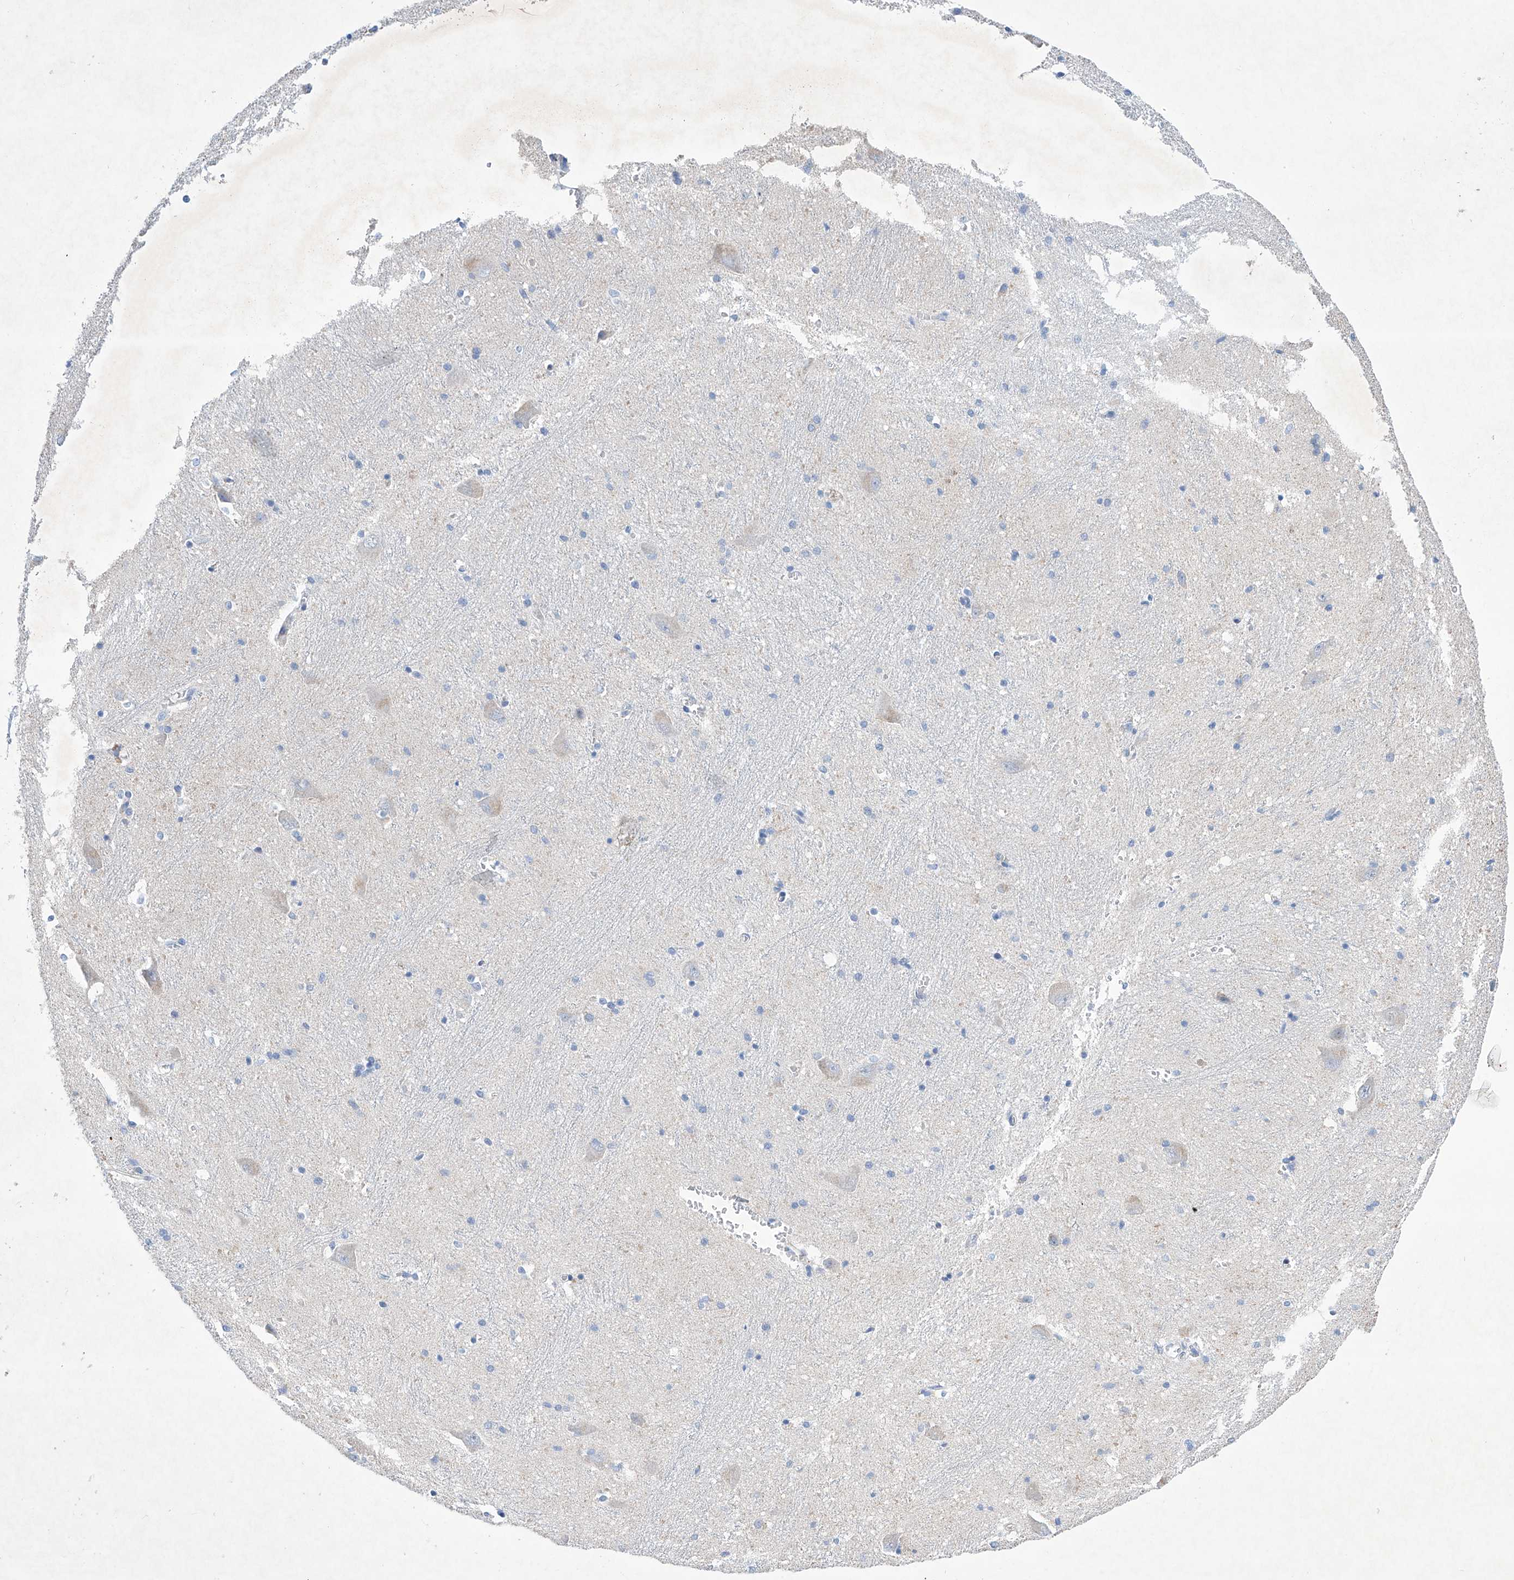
{"staining": {"intensity": "negative", "quantity": "none", "location": "none"}, "tissue": "caudate", "cell_type": "Glial cells", "image_type": "normal", "snomed": [{"axis": "morphology", "description": "Normal tissue, NOS"}, {"axis": "topography", "description": "Lateral ventricle wall"}], "caption": "The photomicrograph shows no staining of glial cells in unremarkable caudate.", "gene": "ETV7", "patient": {"sex": "male", "age": 37}}